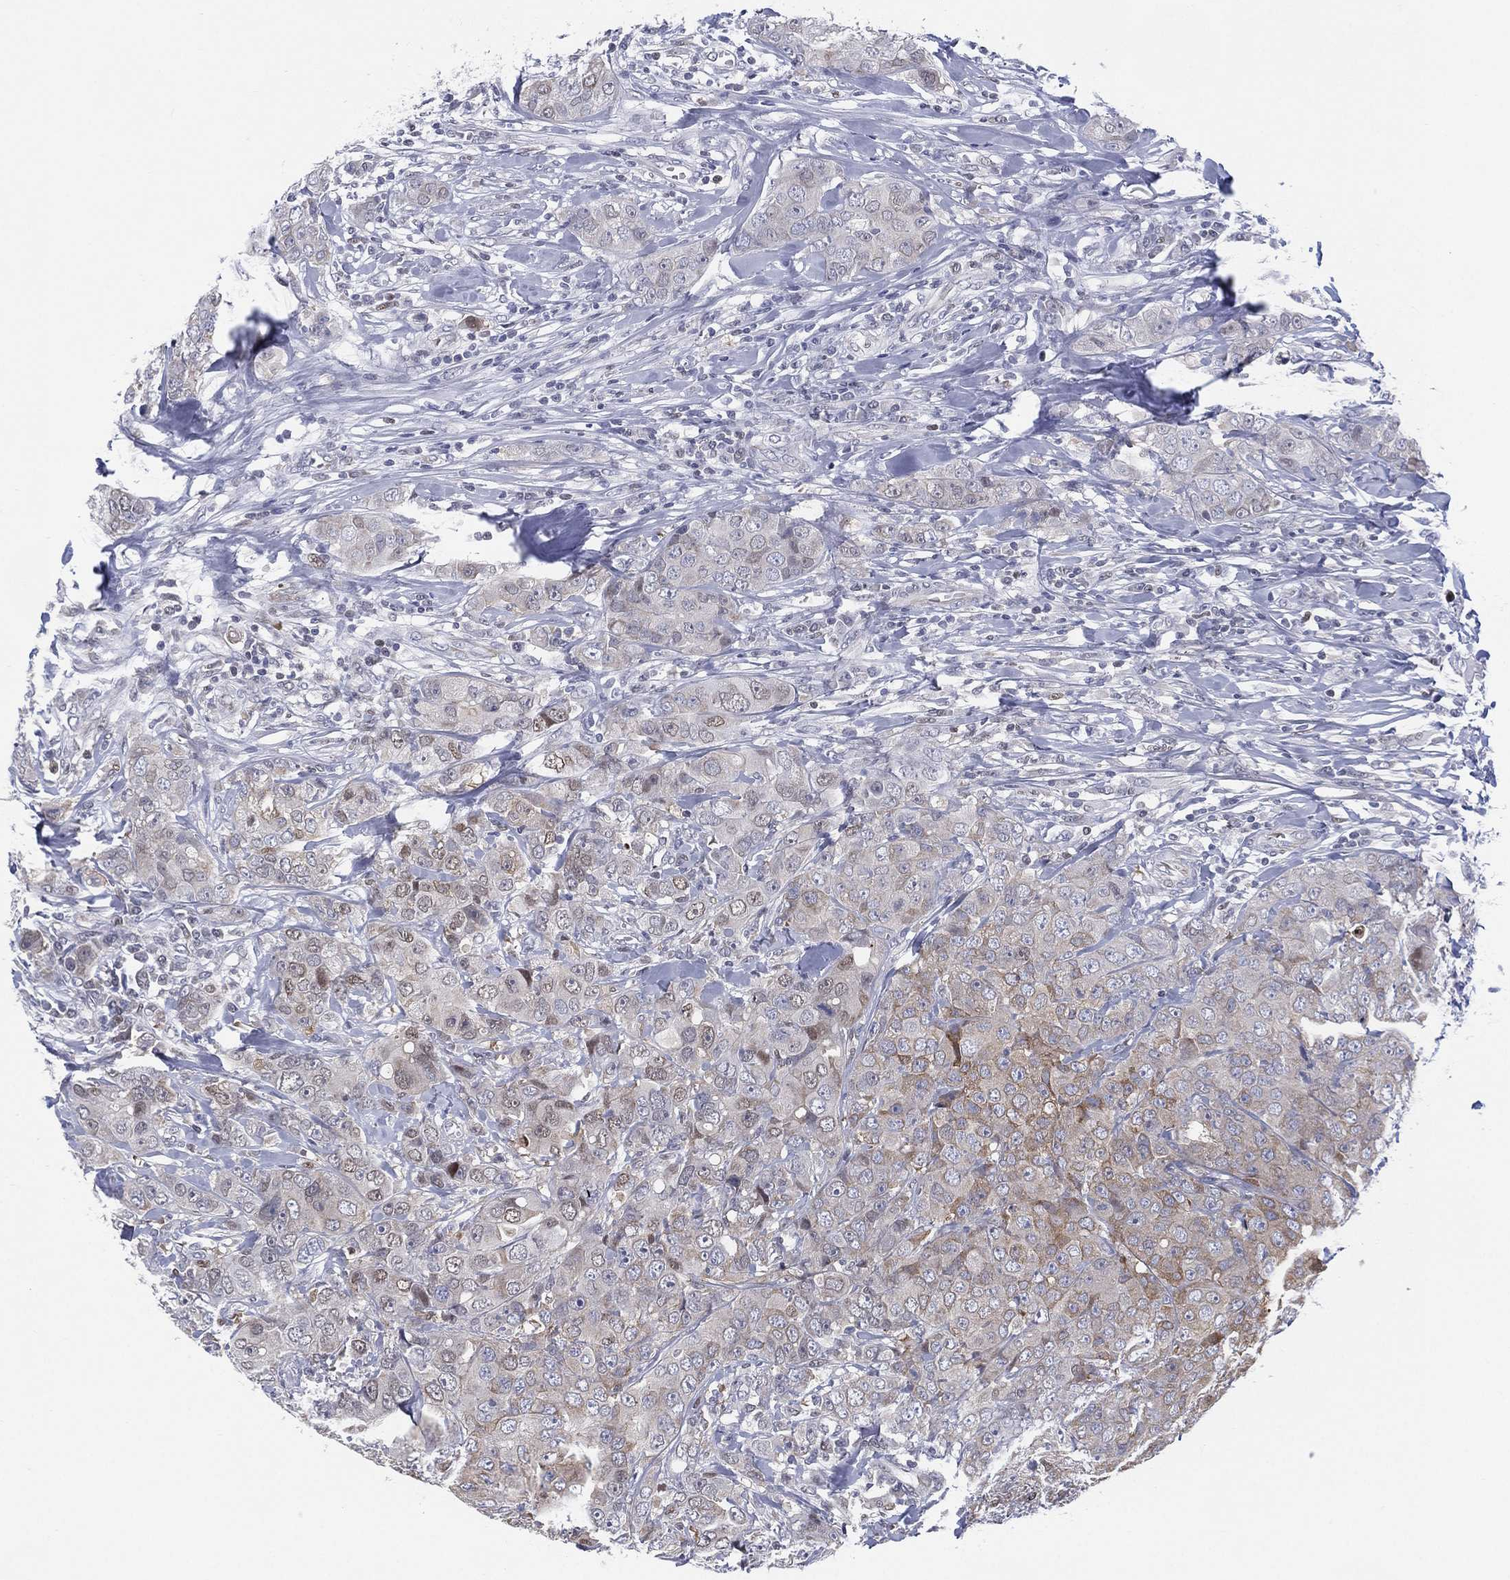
{"staining": {"intensity": "weak", "quantity": "<25%", "location": "cytoplasmic/membranous"}, "tissue": "breast cancer", "cell_type": "Tumor cells", "image_type": "cancer", "snomed": [{"axis": "morphology", "description": "Duct carcinoma"}, {"axis": "topography", "description": "Breast"}], "caption": "DAB immunohistochemical staining of breast cancer (invasive ductal carcinoma) exhibits no significant staining in tumor cells. Nuclei are stained in blue.", "gene": "SLC4A4", "patient": {"sex": "female", "age": 43}}